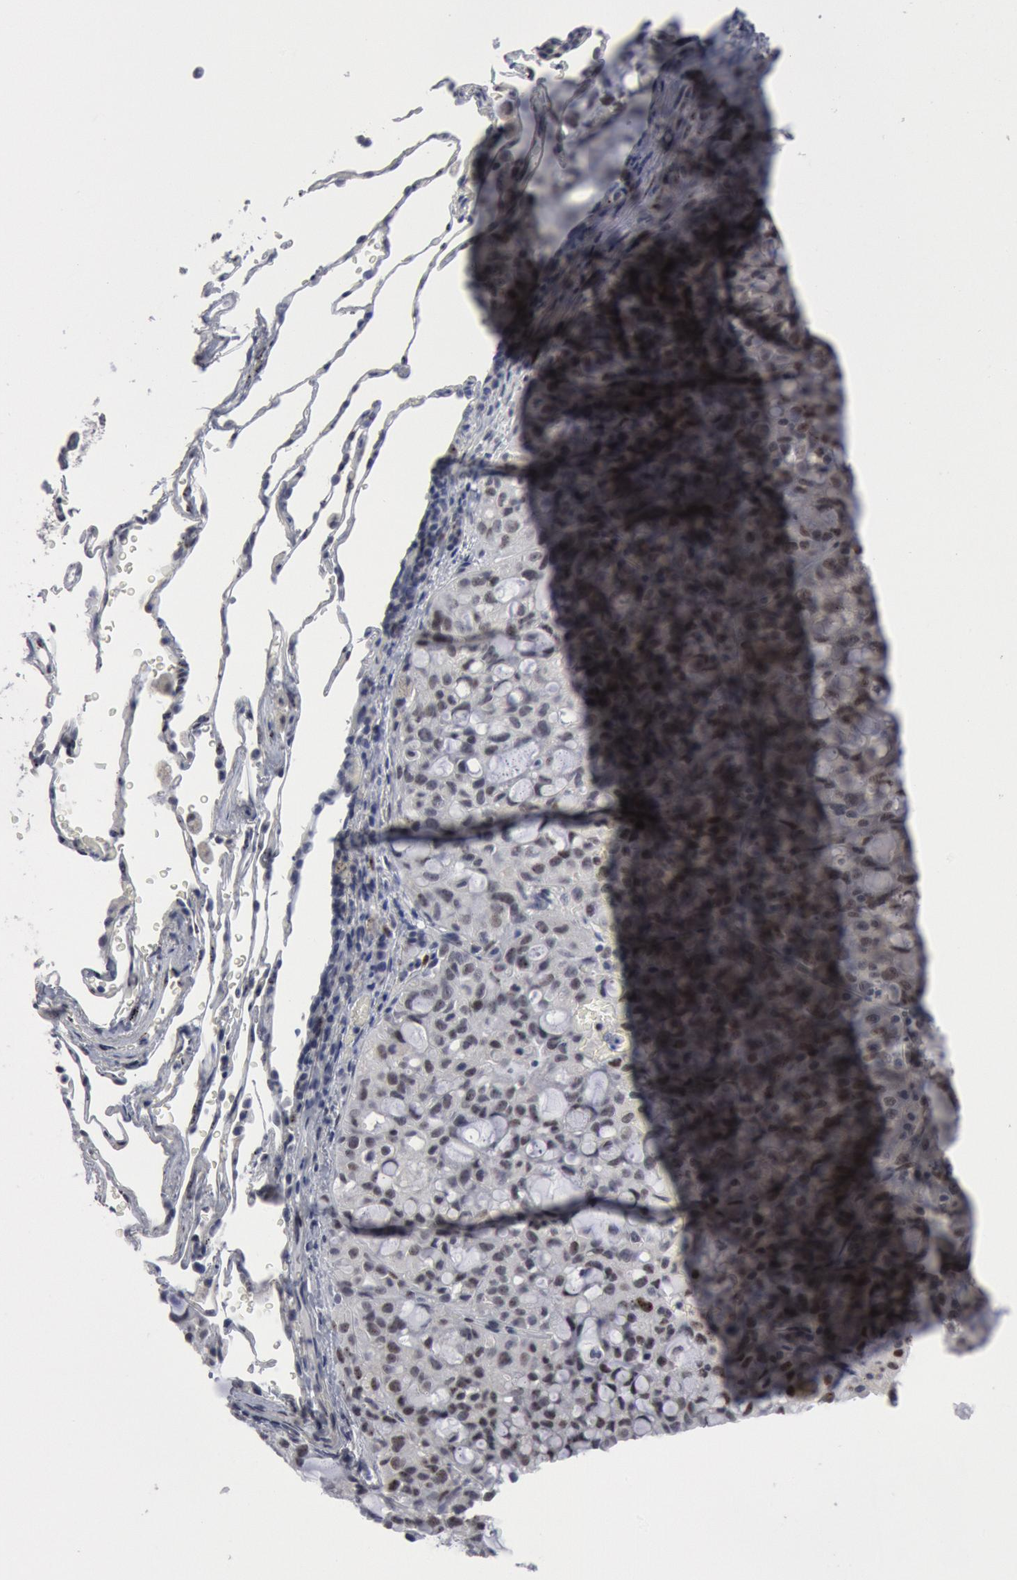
{"staining": {"intensity": "weak", "quantity": "<25%", "location": "nuclear"}, "tissue": "lung cancer", "cell_type": "Tumor cells", "image_type": "cancer", "snomed": [{"axis": "morphology", "description": "Adenocarcinoma, NOS"}, {"axis": "topography", "description": "Lung"}], "caption": "Protein analysis of lung adenocarcinoma displays no significant positivity in tumor cells. (Immunohistochemistry (ihc), brightfield microscopy, high magnification).", "gene": "FOXO1", "patient": {"sex": "female", "age": 44}}